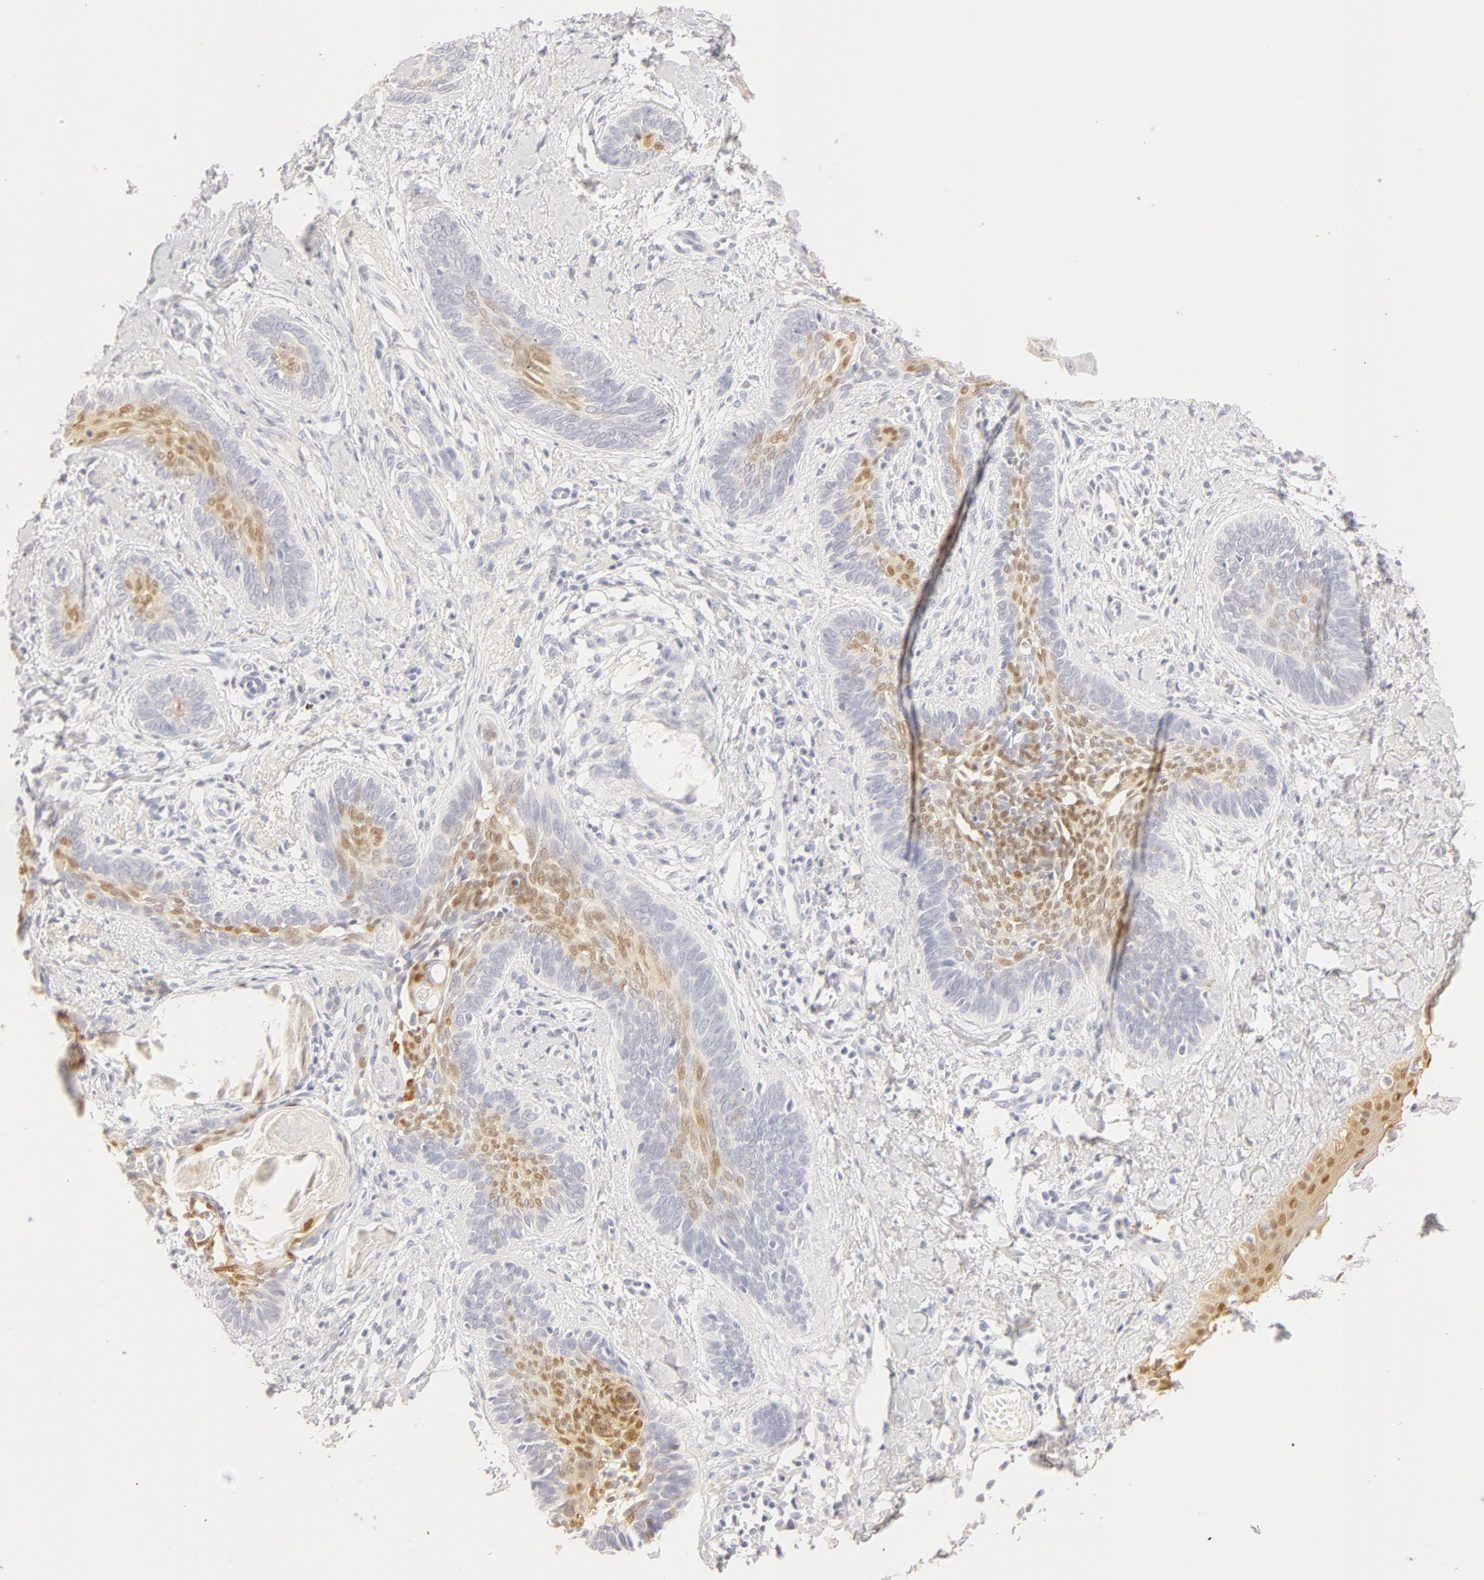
{"staining": {"intensity": "weak", "quantity": "25%-75%", "location": "cytoplasmic/membranous,nuclear"}, "tissue": "skin cancer", "cell_type": "Tumor cells", "image_type": "cancer", "snomed": [{"axis": "morphology", "description": "Basal cell carcinoma"}, {"axis": "topography", "description": "Skin"}], "caption": "Basal cell carcinoma (skin) tissue exhibits weak cytoplasmic/membranous and nuclear positivity in approximately 25%-75% of tumor cells (Stains: DAB in brown, nuclei in blue, Microscopy: brightfield microscopy at high magnification).", "gene": "LGALS7B", "patient": {"sex": "female", "age": 81}}